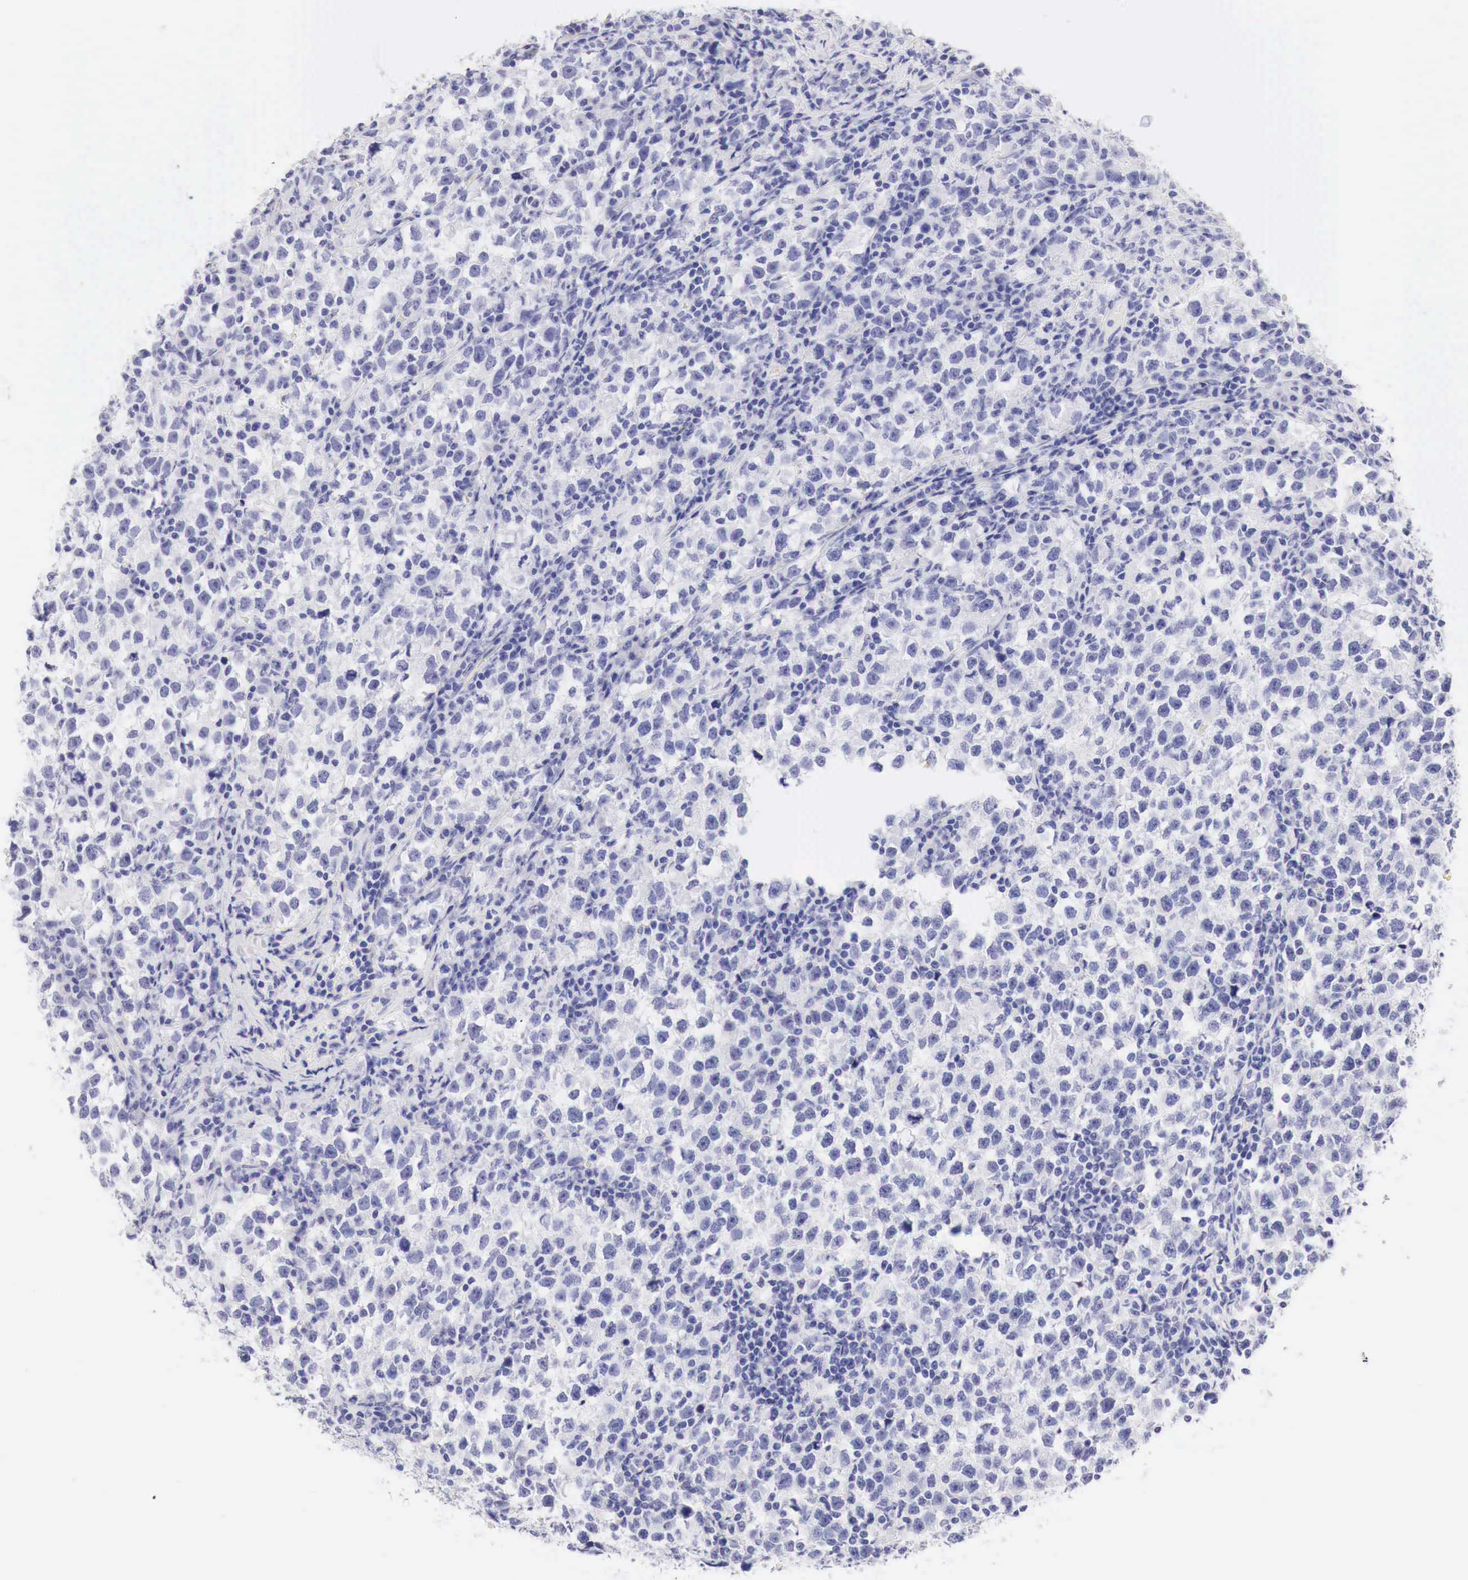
{"staining": {"intensity": "negative", "quantity": "none", "location": "none"}, "tissue": "testis cancer", "cell_type": "Tumor cells", "image_type": "cancer", "snomed": [{"axis": "morphology", "description": "Seminoma, NOS"}, {"axis": "topography", "description": "Testis"}], "caption": "The micrograph demonstrates no staining of tumor cells in testis seminoma.", "gene": "CDKN2A", "patient": {"sex": "male", "age": 43}}